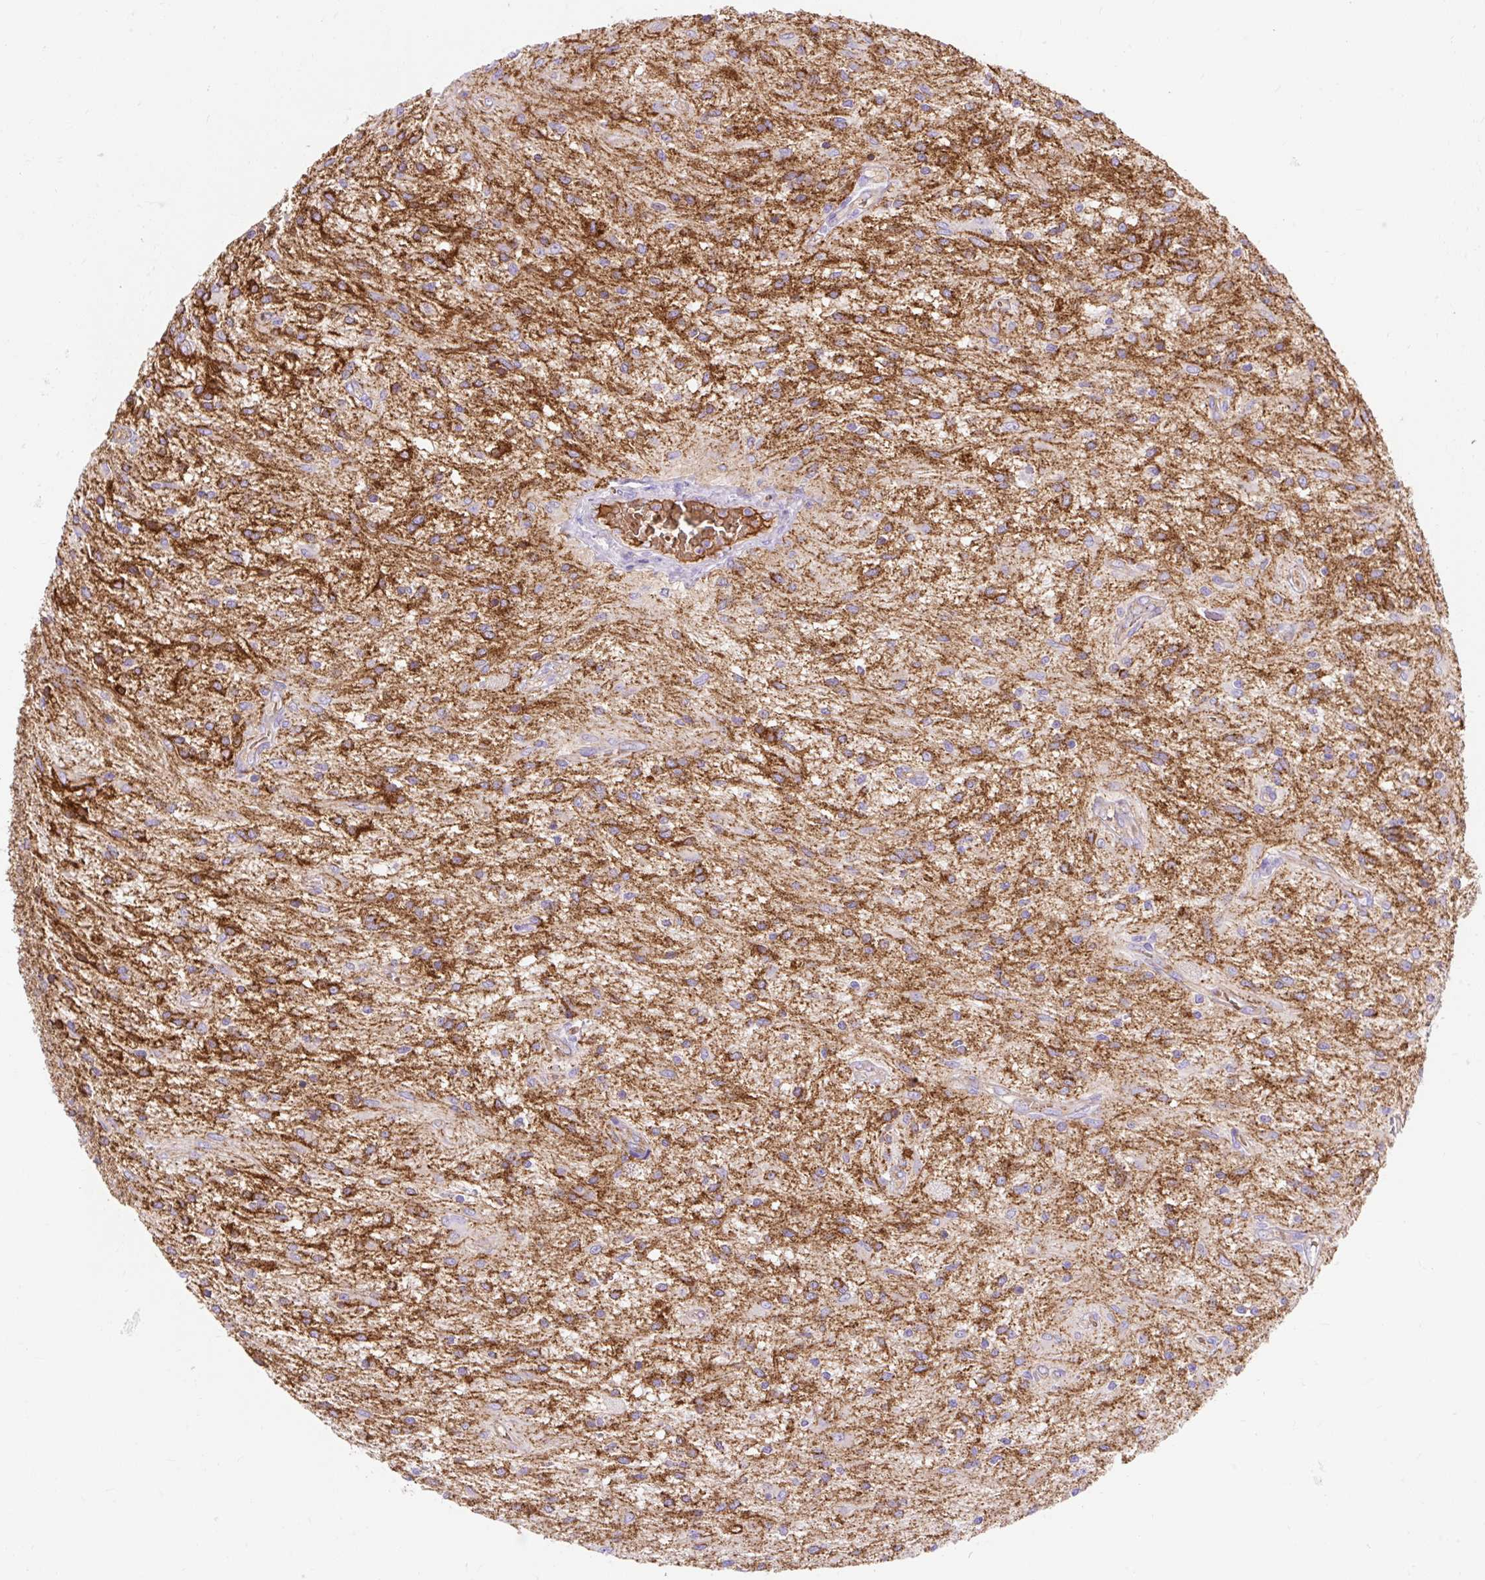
{"staining": {"intensity": "moderate", "quantity": ">75%", "location": "cytoplasmic/membranous"}, "tissue": "glioma", "cell_type": "Tumor cells", "image_type": "cancer", "snomed": [{"axis": "morphology", "description": "Glioma, malignant, Low grade"}, {"axis": "topography", "description": "Cerebellum"}], "caption": "Immunohistochemistry staining of glioma, which displays medium levels of moderate cytoplasmic/membranous expression in about >75% of tumor cells indicating moderate cytoplasmic/membranous protein staining. The staining was performed using DAB (3,3'-diaminobenzidine) (brown) for protein detection and nuclei were counterstained in hematoxylin (blue).", "gene": "HIP1R", "patient": {"sex": "female", "age": 14}}